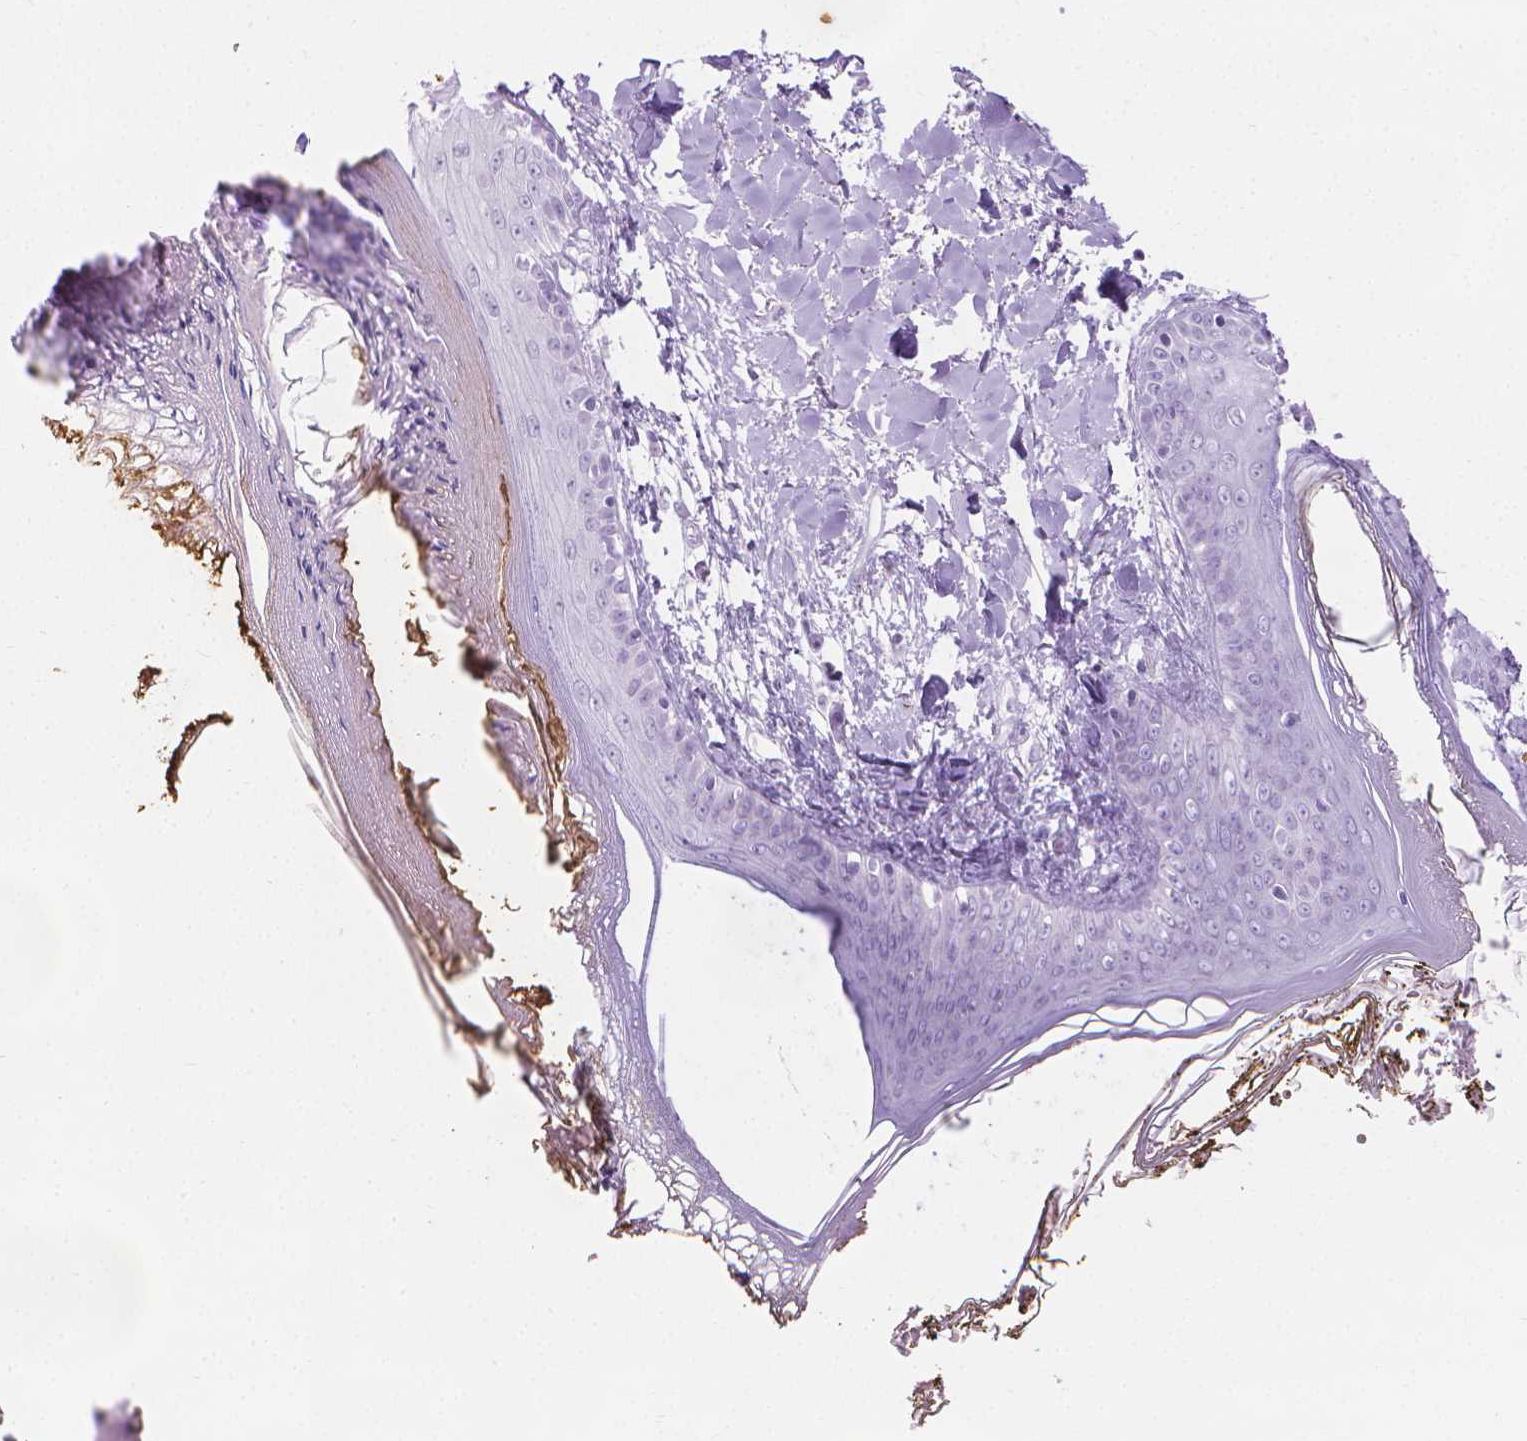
{"staining": {"intensity": "negative", "quantity": "none", "location": "none"}, "tissue": "skin", "cell_type": "Fibroblasts", "image_type": "normal", "snomed": [{"axis": "morphology", "description": "Normal tissue, NOS"}, {"axis": "topography", "description": "Skin"}], "caption": "IHC of unremarkable skin reveals no positivity in fibroblasts.", "gene": "CFAP52", "patient": {"sex": "female", "age": 34}}